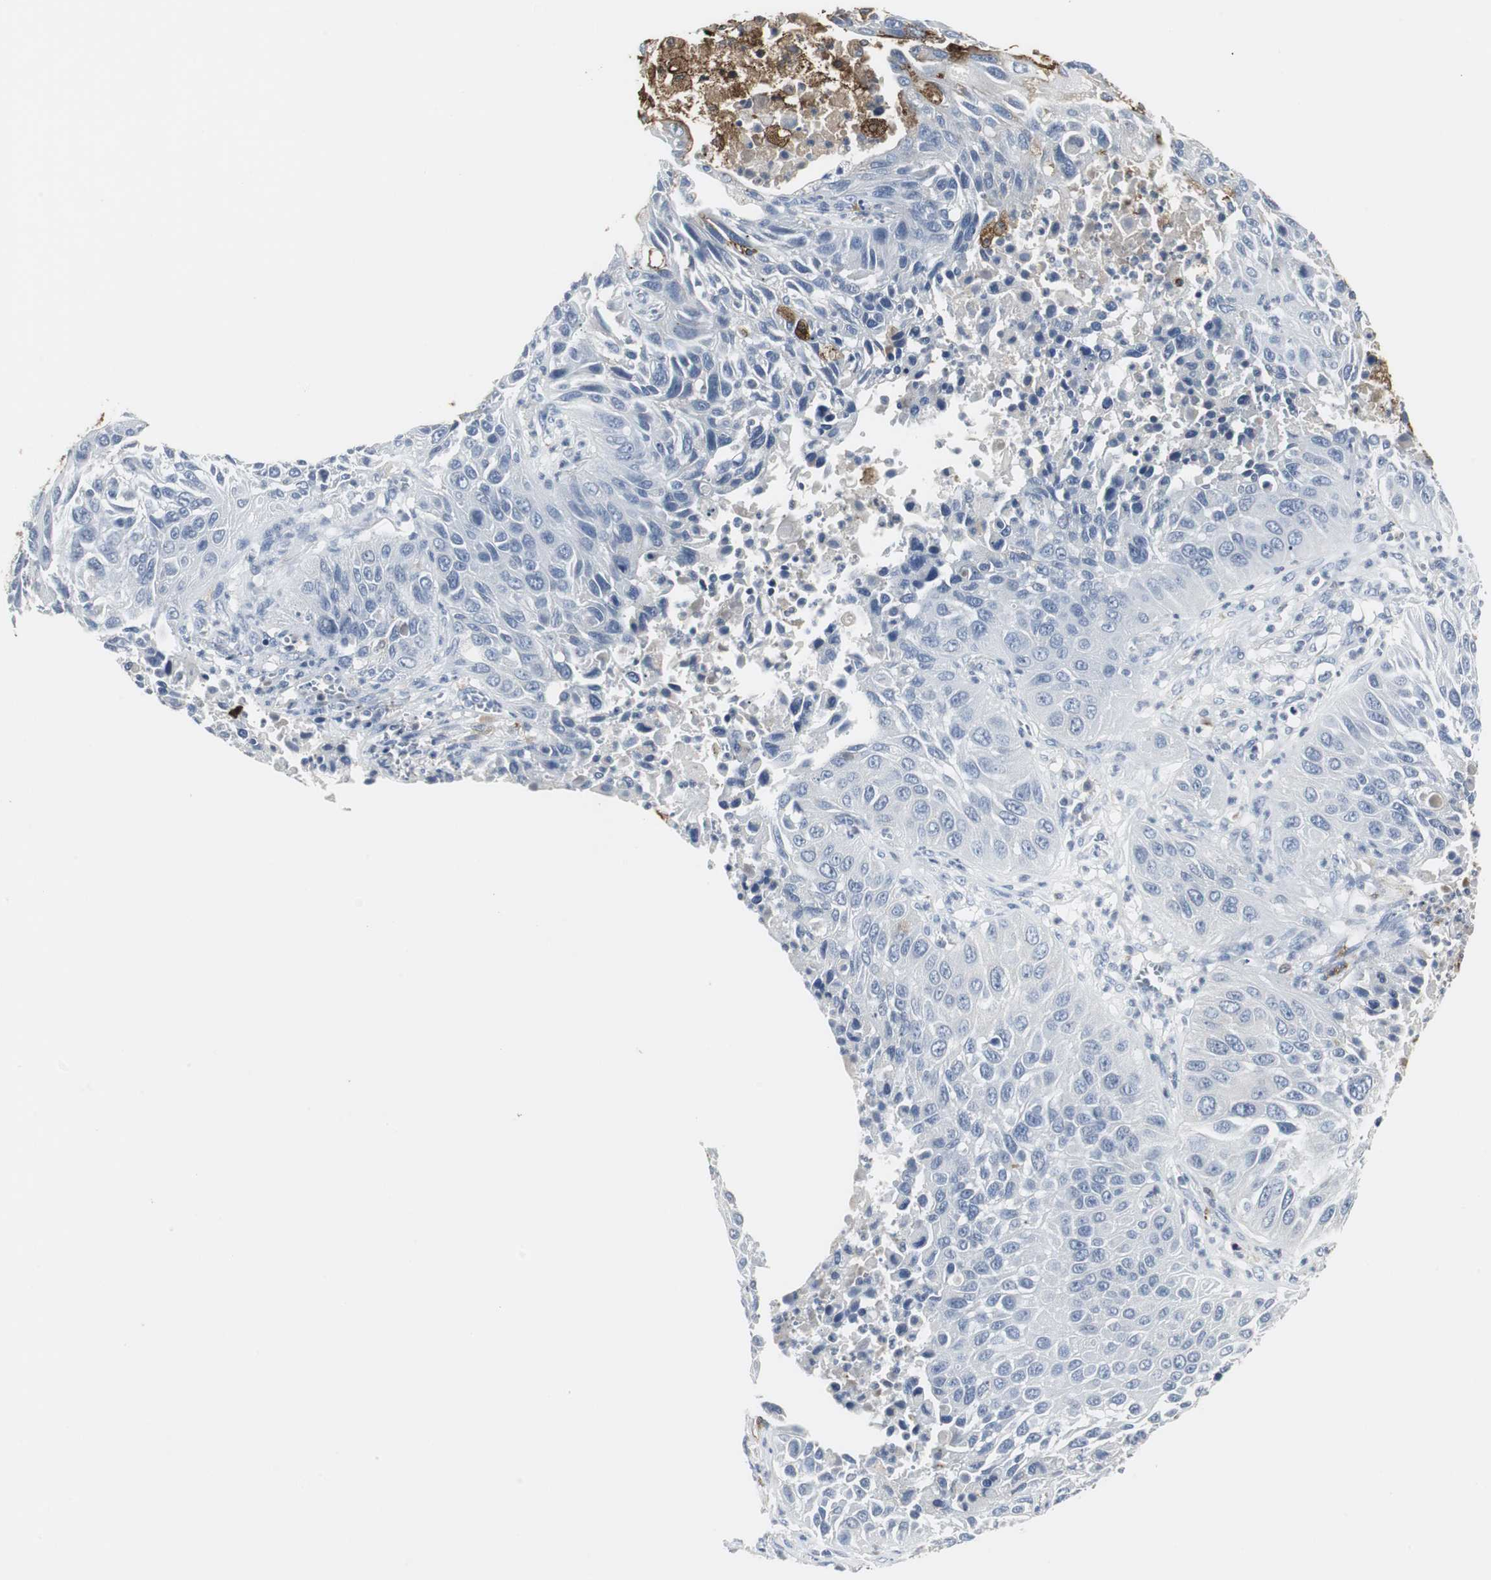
{"staining": {"intensity": "negative", "quantity": "none", "location": "none"}, "tissue": "lung cancer", "cell_type": "Tumor cells", "image_type": "cancer", "snomed": [{"axis": "morphology", "description": "Squamous cell carcinoma, NOS"}, {"axis": "topography", "description": "Lung"}], "caption": "There is no significant expression in tumor cells of lung cancer (squamous cell carcinoma). (Brightfield microscopy of DAB (3,3'-diaminobenzidine) immunohistochemistry (IHC) at high magnification).", "gene": "PI15", "patient": {"sex": "female", "age": 76}}